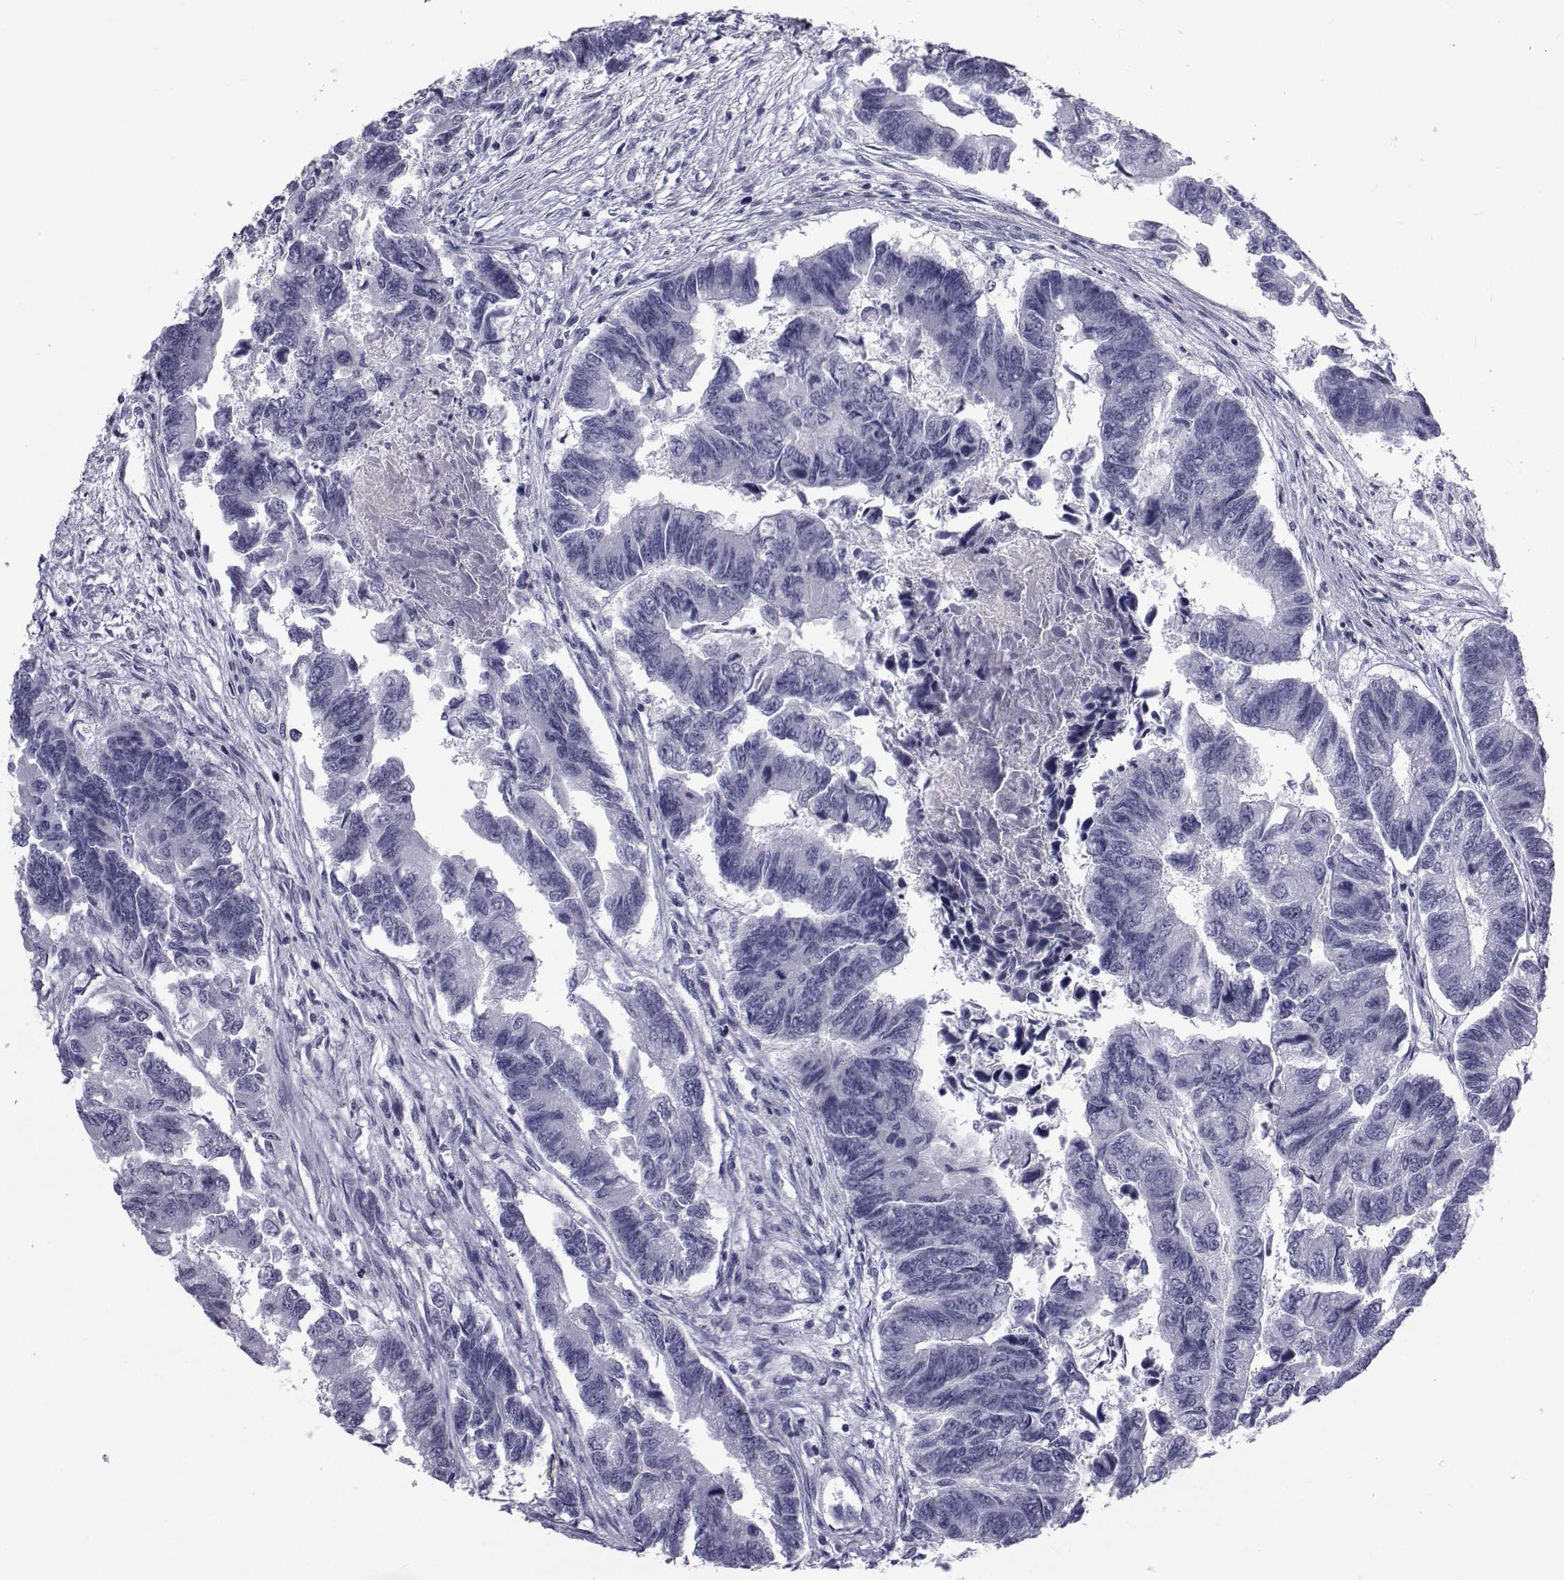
{"staining": {"intensity": "negative", "quantity": "none", "location": "none"}, "tissue": "colorectal cancer", "cell_type": "Tumor cells", "image_type": "cancer", "snomed": [{"axis": "morphology", "description": "Adenocarcinoma, NOS"}, {"axis": "topography", "description": "Colon"}], "caption": "DAB immunohistochemical staining of human colorectal cancer (adenocarcinoma) displays no significant positivity in tumor cells. The staining is performed using DAB brown chromogen with nuclei counter-stained in using hematoxylin.", "gene": "FDXR", "patient": {"sex": "female", "age": 65}}